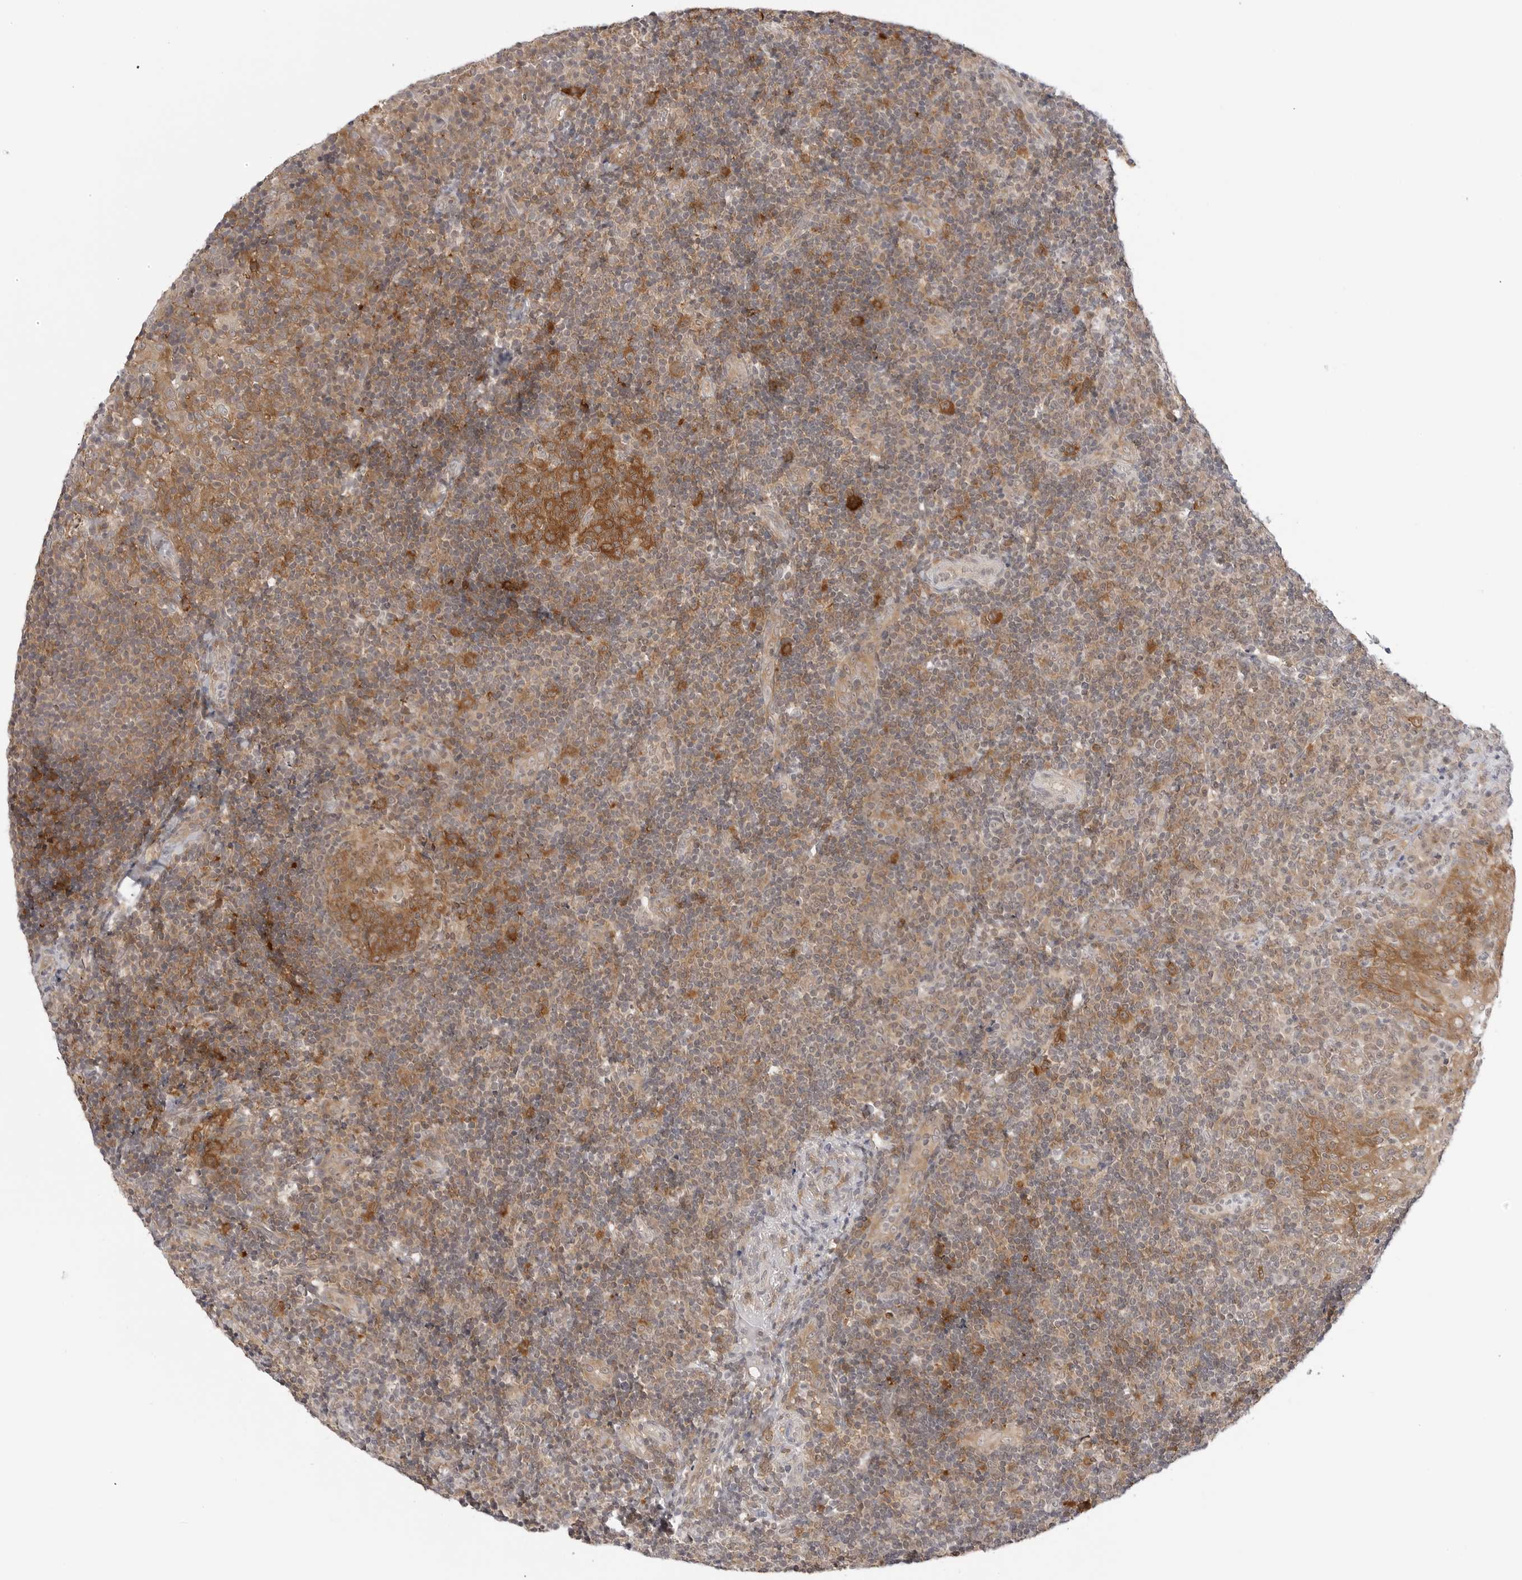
{"staining": {"intensity": "strong", "quantity": ">75%", "location": "cytoplasmic/membranous"}, "tissue": "tonsil", "cell_type": "Germinal center cells", "image_type": "normal", "snomed": [{"axis": "morphology", "description": "Normal tissue, NOS"}, {"axis": "topography", "description": "Tonsil"}], "caption": "This is an image of IHC staining of benign tonsil, which shows strong positivity in the cytoplasmic/membranous of germinal center cells.", "gene": "NUDC", "patient": {"sex": "female", "age": 40}}